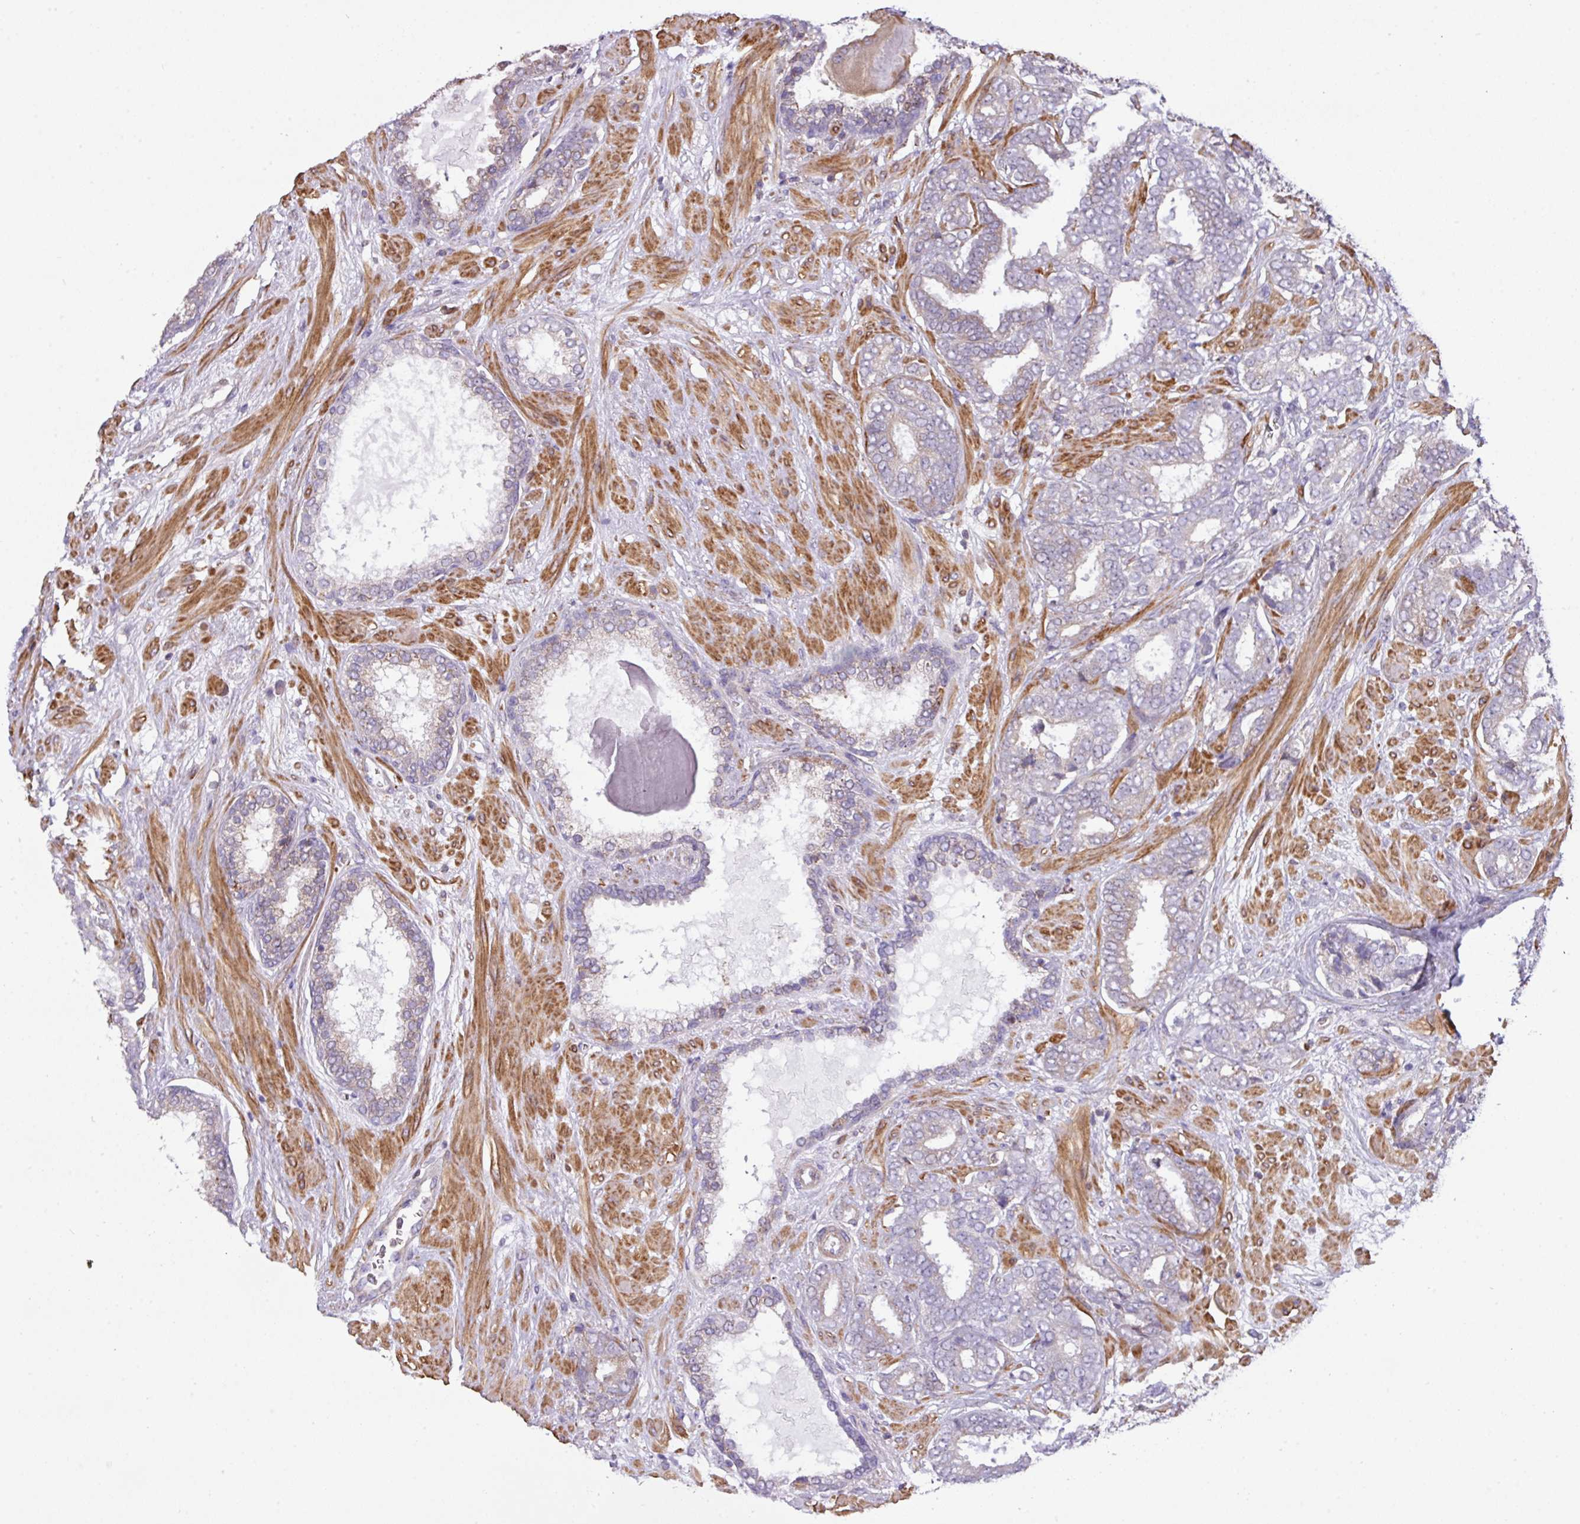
{"staining": {"intensity": "negative", "quantity": "none", "location": "none"}, "tissue": "prostate cancer", "cell_type": "Tumor cells", "image_type": "cancer", "snomed": [{"axis": "morphology", "description": "Adenocarcinoma, High grade"}, {"axis": "topography", "description": "Prostate"}], "caption": "This is a micrograph of immunohistochemistry staining of prostate adenocarcinoma (high-grade), which shows no staining in tumor cells. (Immunohistochemistry, brightfield microscopy, high magnification).", "gene": "LRRC41", "patient": {"sex": "male", "age": 72}}